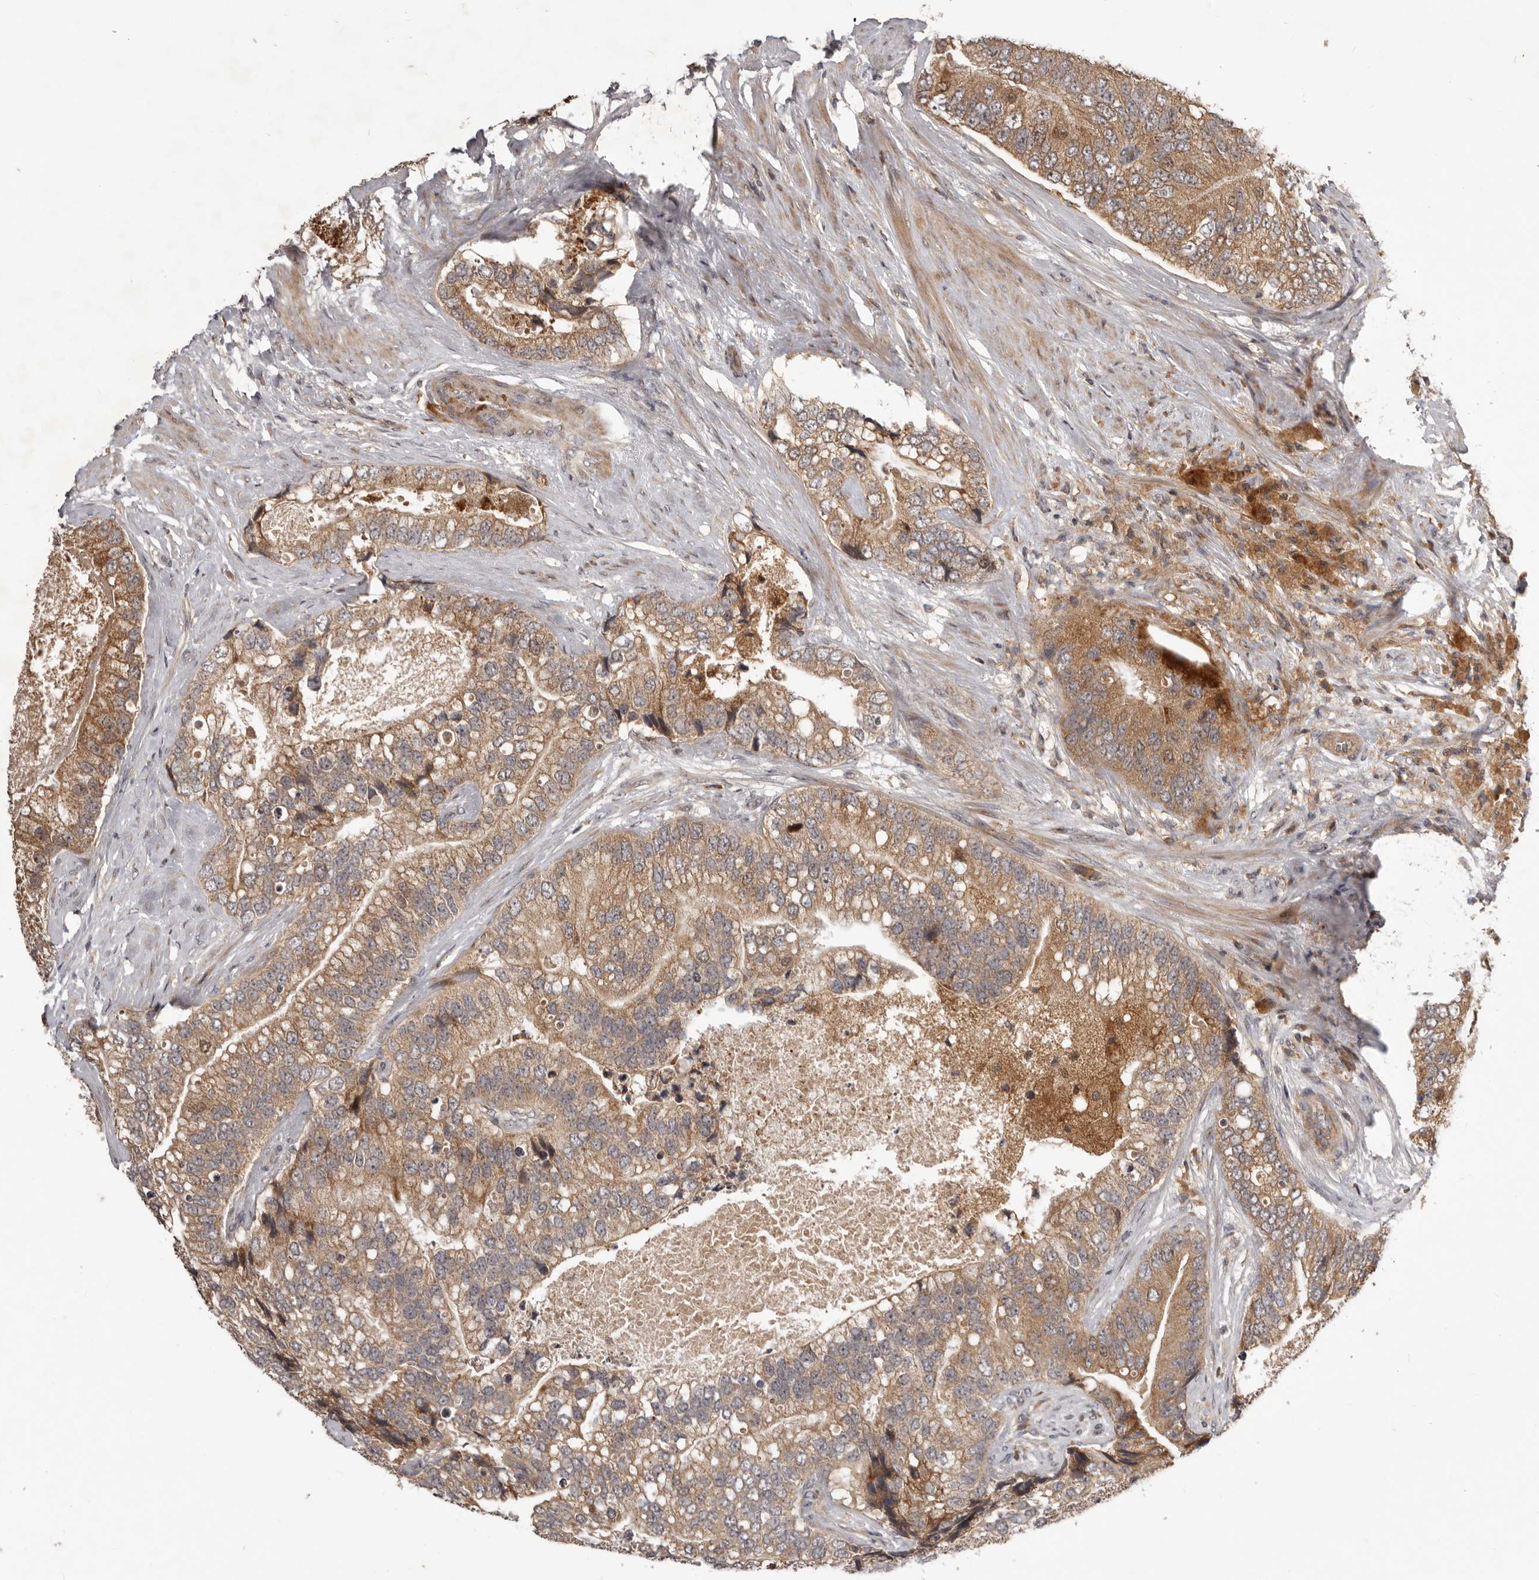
{"staining": {"intensity": "weak", "quantity": ">75%", "location": "cytoplasmic/membranous"}, "tissue": "prostate cancer", "cell_type": "Tumor cells", "image_type": "cancer", "snomed": [{"axis": "morphology", "description": "Adenocarcinoma, High grade"}, {"axis": "topography", "description": "Prostate"}], "caption": "This is an image of IHC staining of prostate cancer, which shows weak expression in the cytoplasmic/membranous of tumor cells.", "gene": "RNF187", "patient": {"sex": "male", "age": 70}}